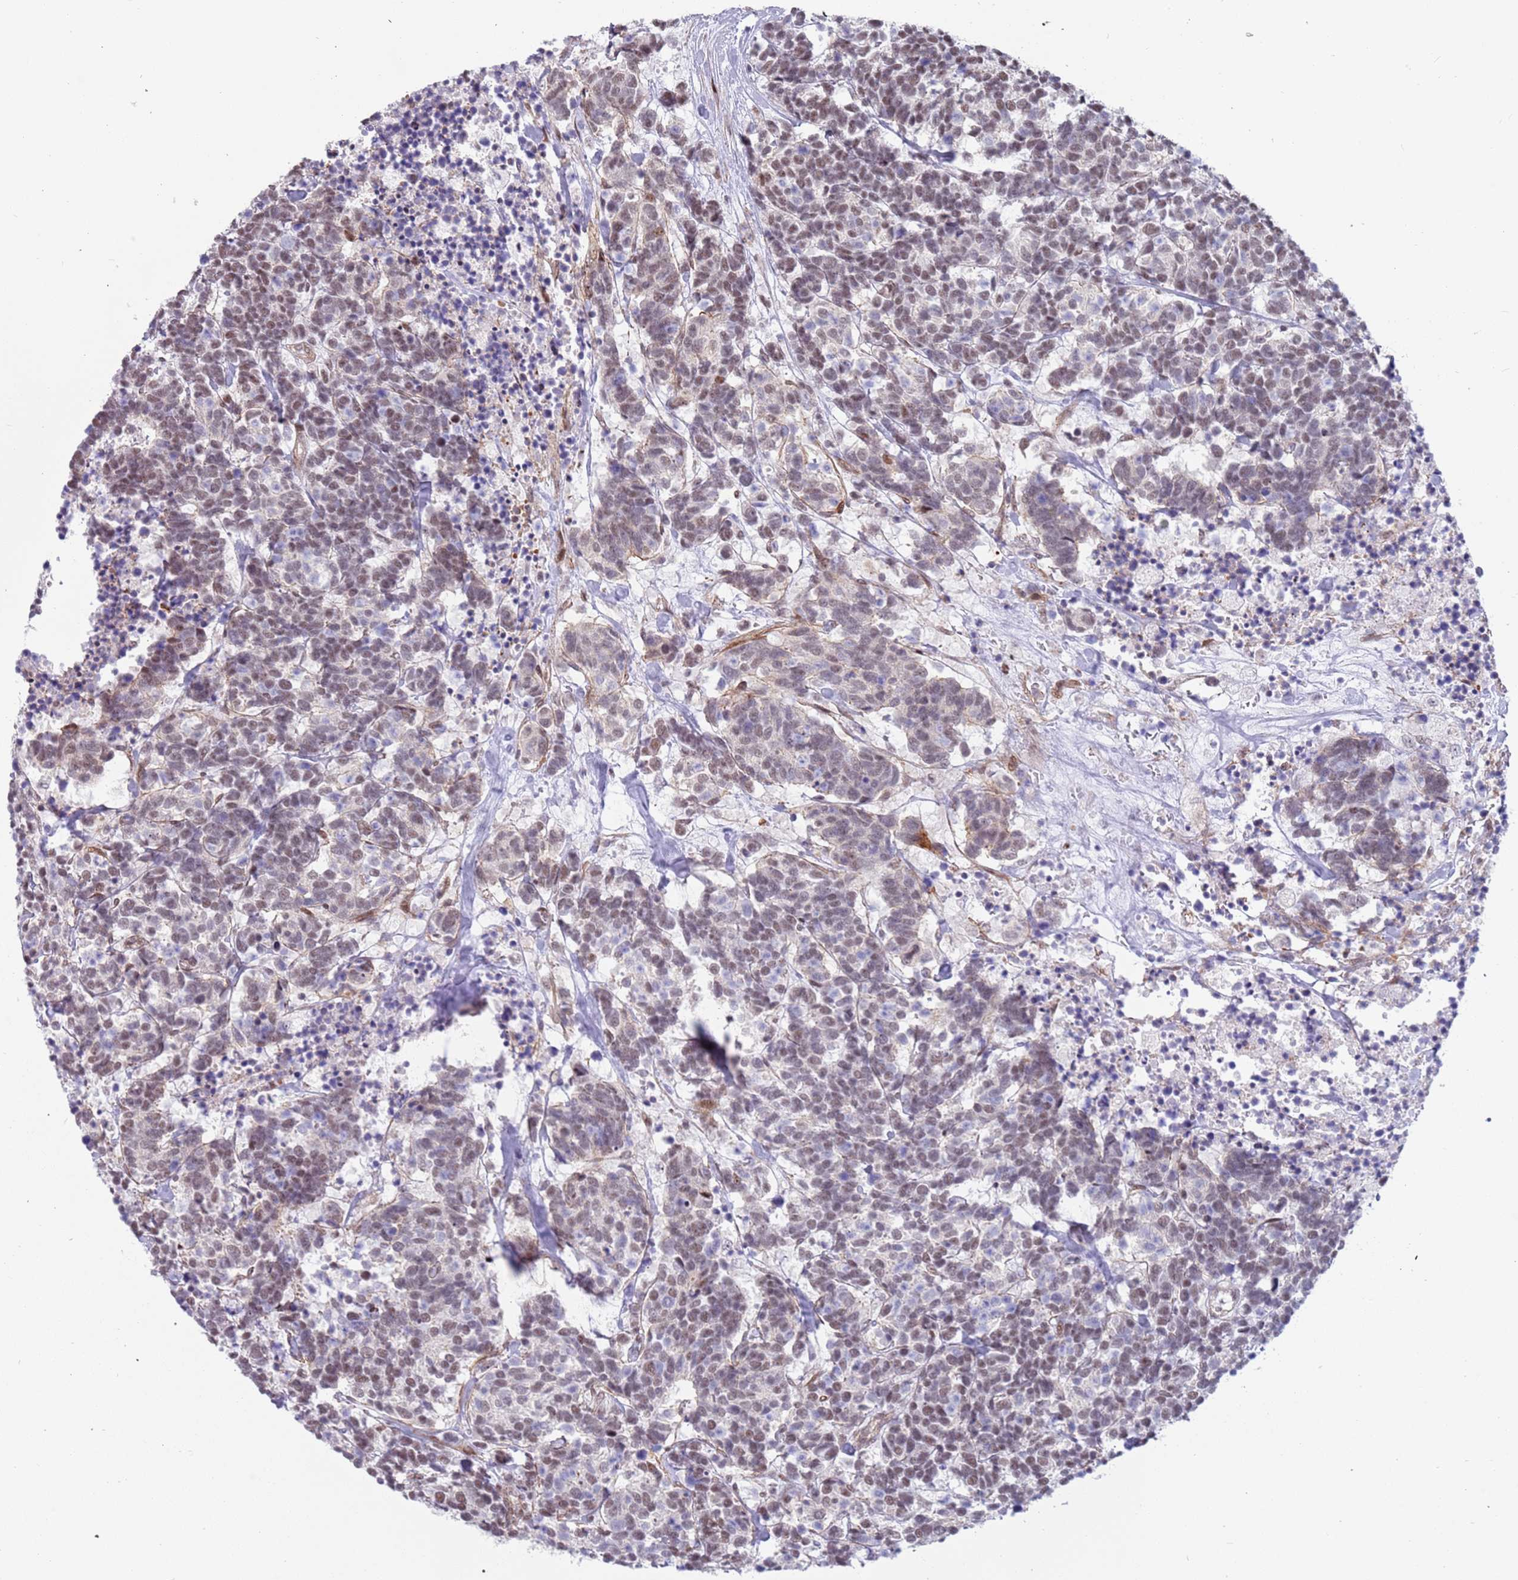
{"staining": {"intensity": "moderate", "quantity": ">75%", "location": "nuclear"}, "tissue": "carcinoid", "cell_type": "Tumor cells", "image_type": "cancer", "snomed": [{"axis": "morphology", "description": "Carcinoma, NOS"}, {"axis": "morphology", "description": "Carcinoid, malignant, NOS"}, {"axis": "topography", "description": "Urinary bladder"}], "caption": "Immunohistochemistry (IHC) photomicrograph of neoplastic tissue: carcinoid stained using immunohistochemistry (IHC) reveals medium levels of moderate protein expression localized specifically in the nuclear of tumor cells, appearing as a nuclear brown color.", "gene": "LRMDA", "patient": {"sex": "male", "age": 57}}